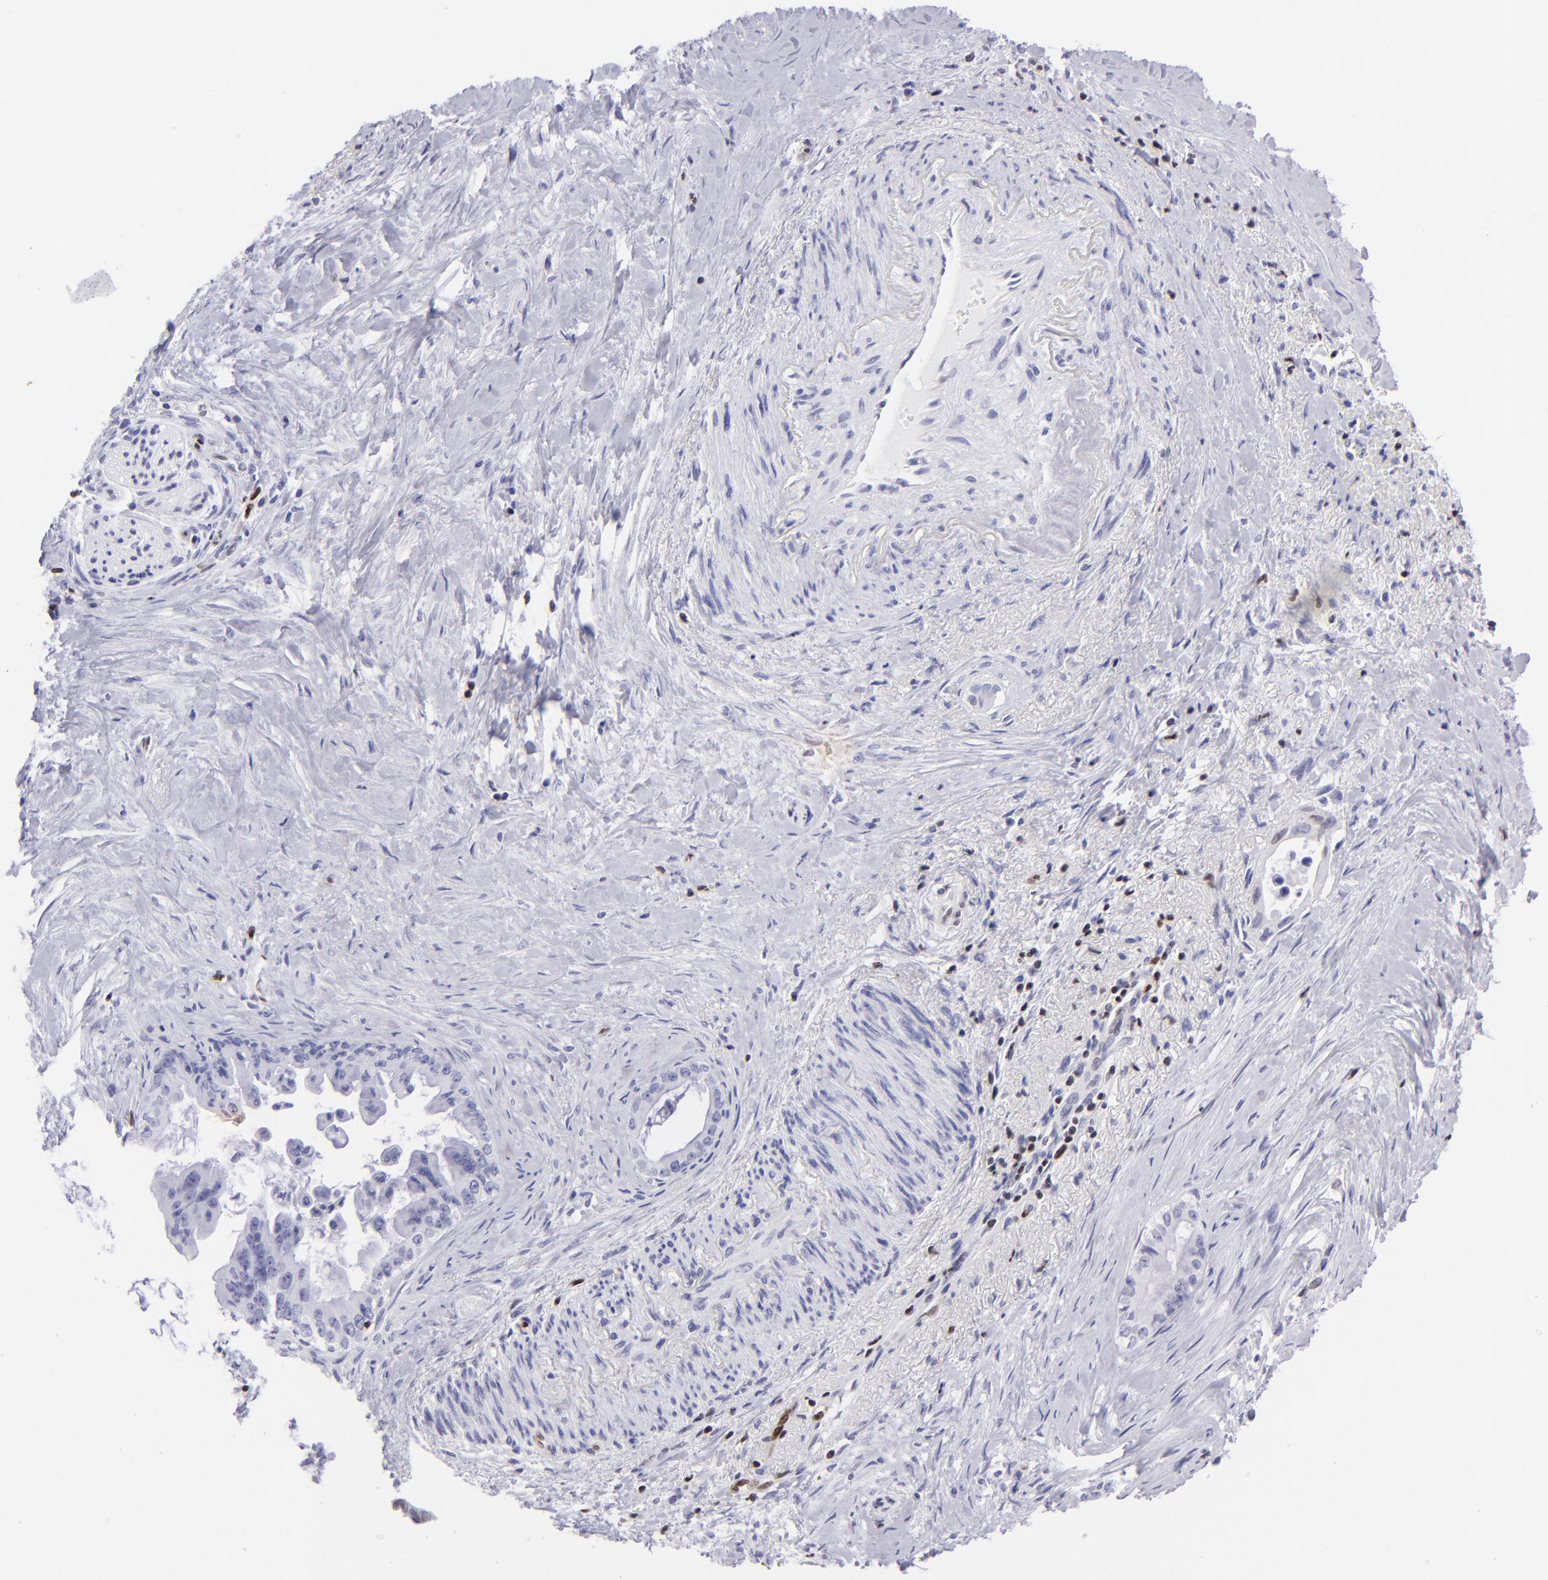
{"staining": {"intensity": "negative", "quantity": "none", "location": "none"}, "tissue": "pancreatic cancer", "cell_type": "Tumor cells", "image_type": "cancer", "snomed": [{"axis": "morphology", "description": "Adenocarcinoma, NOS"}, {"axis": "topography", "description": "Pancreas"}], "caption": "This is a micrograph of IHC staining of pancreatic cancer (adenocarcinoma), which shows no positivity in tumor cells.", "gene": "ETS1", "patient": {"sex": "male", "age": 59}}